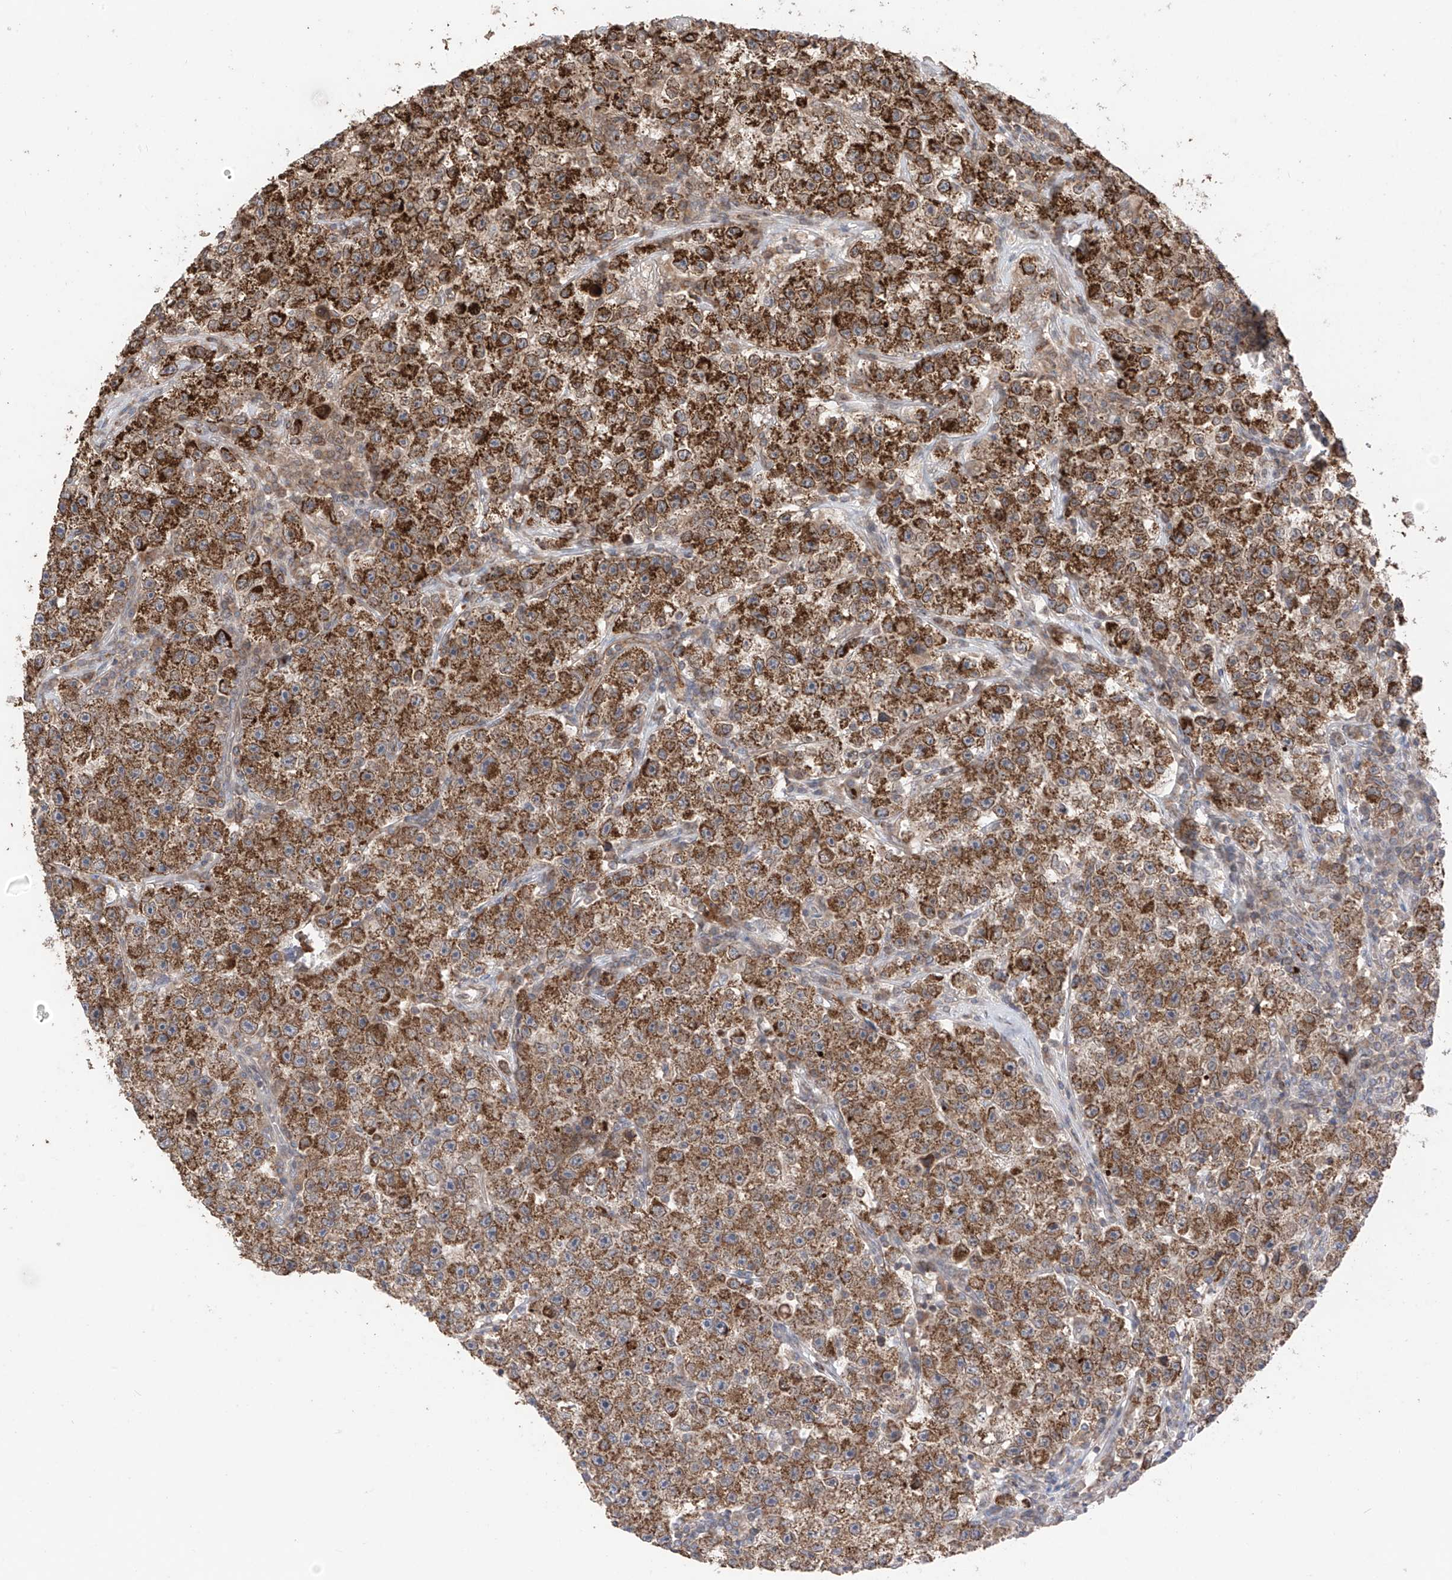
{"staining": {"intensity": "strong", "quantity": ">75%", "location": "cytoplasmic/membranous,nuclear"}, "tissue": "testis cancer", "cell_type": "Tumor cells", "image_type": "cancer", "snomed": [{"axis": "morphology", "description": "Seminoma, NOS"}, {"axis": "topography", "description": "Testis"}], "caption": "Protein analysis of testis cancer tissue reveals strong cytoplasmic/membranous and nuclear staining in about >75% of tumor cells.", "gene": "AHCTF1", "patient": {"sex": "male", "age": 22}}